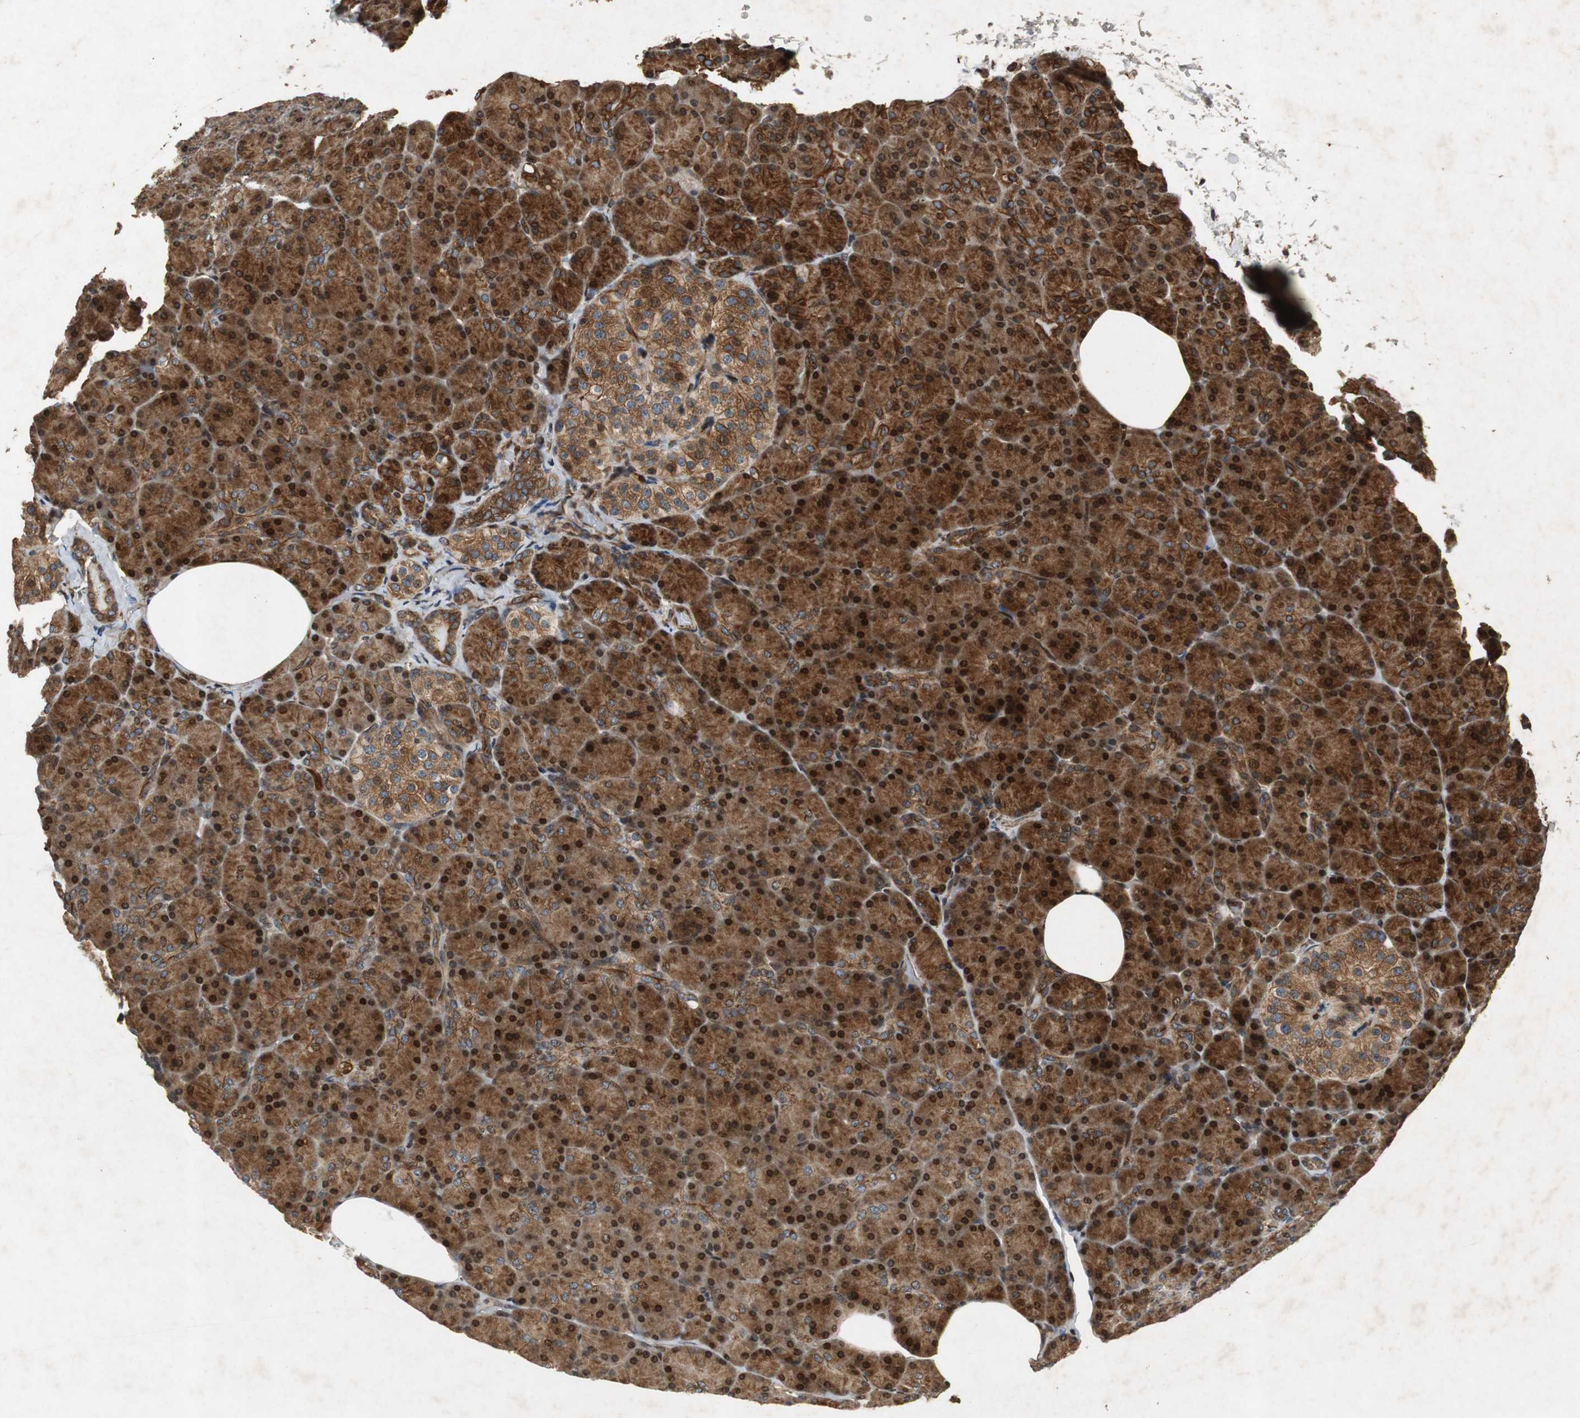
{"staining": {"intensity": "strong", "quantity": ">75%", "location": "cytoplasmic/membranous"}, "tissue": "pancreas", "cell_type": "Exocrine glandular cells", "image_type": "normal", "snomed": [{"axis": "morphology", "description": "Normal tissue, NOS"}, {"axis": "topography", "description": "Pancreas"}], "caption": "High-magnification brightfield microscopy of normal pancreas stained with DAB (3,3'-diaminobenzidine) (brown) and counterstained with hematoxylin (blue). exocrine glandular cells exhibit strong cytoplasmic/membranous staining is identified in about>75% of cells.", "gene": "TUBA4A", "patient": {"sex": "female", "age": 43}}